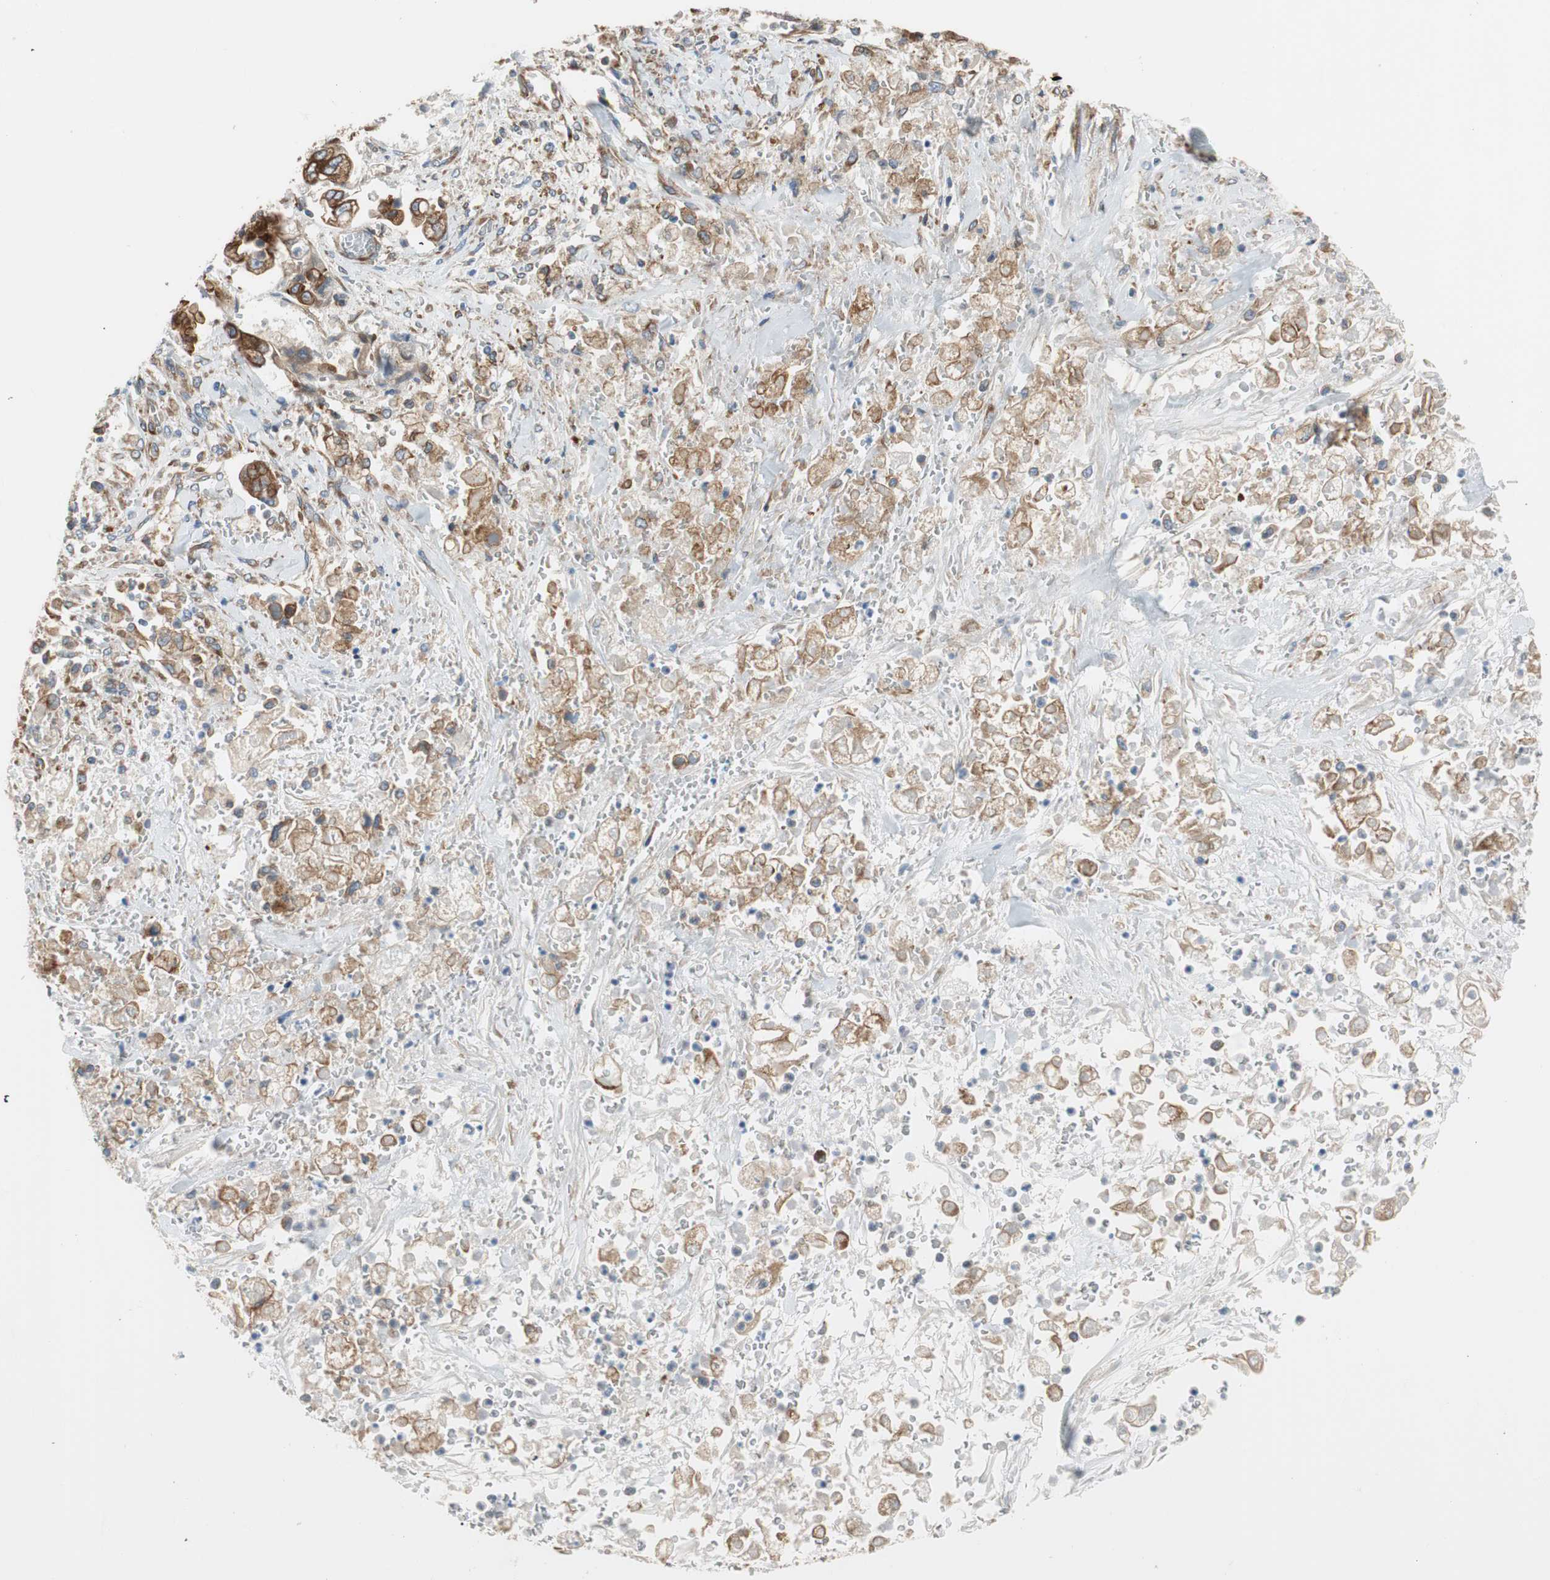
{"staining": {"intensity": "strong", "quantity": ">75%", "location": "cytoplasmic/membranous"}, "tissue": "stomach cancer", "cell_type": "Tumor cells", "image_type": "cancer", "snomed": [{"axis": "morphology", "description": "Adenocarcinoma, NOS"}, {"axis": "topography", "description": "Stomach"}], "caption": "Brown immunohistochemical staining in human stomach cancer shows strong cytoplasmic/membranous expression in about >75% of tumor cells. (DAB (3,3'-diaminobenzidine) = brown stain, brightfield microscopy at high magnification).", "gene": "CLCC1", "patient": {"sex": "male", "age": 62}}